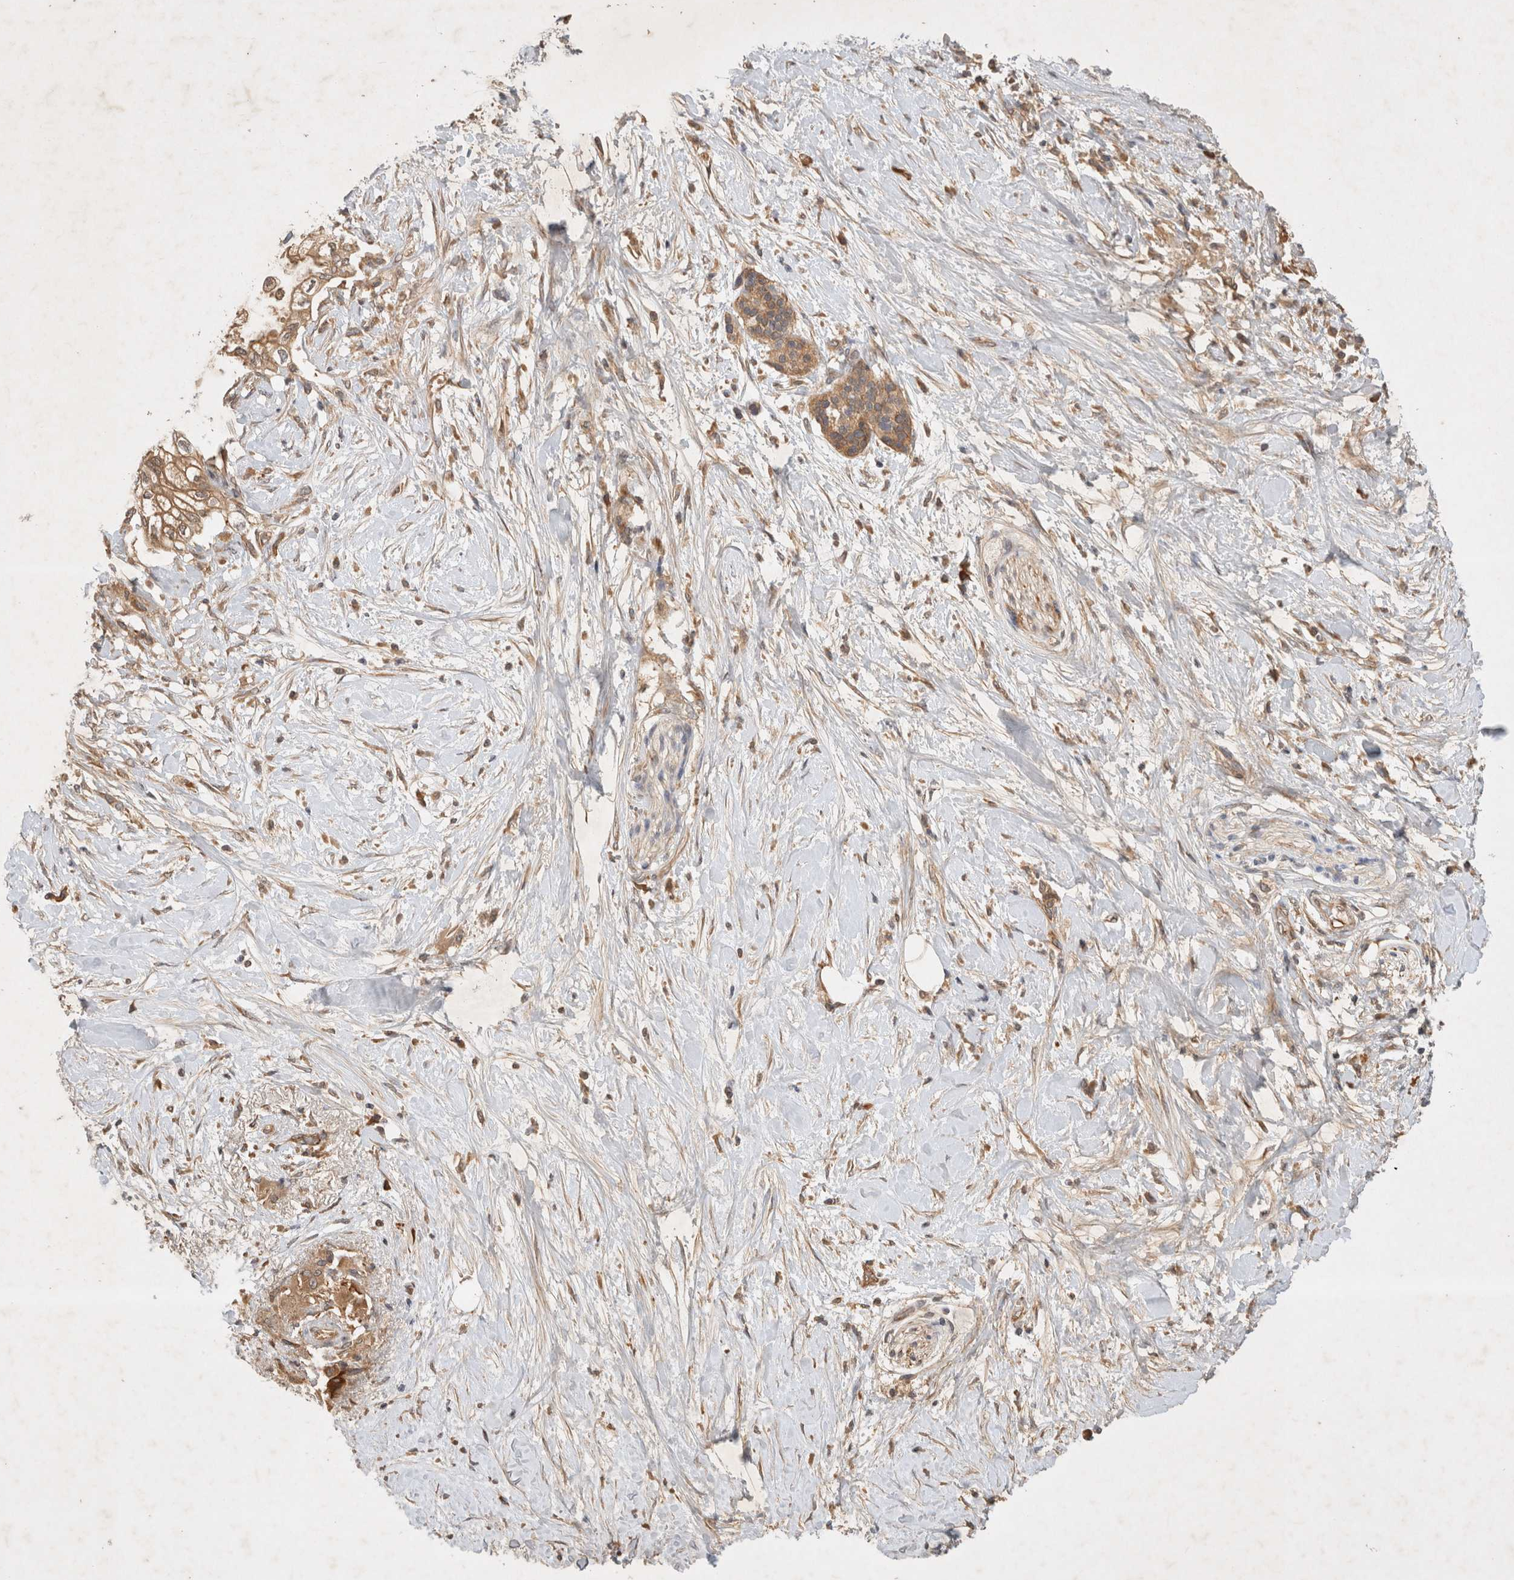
{"staining": {"intensity": "moderate", "quantity": ">75%", "location": "cytoplasmic/membranous"}, "tissue": "pancreatic cancer", "cell_type": "Tumor cells", "image_type": "cancer", "snomed": [{"axis": "morphology", "description": "Normal tissue, NOS"}, {"axis": "morphology", "description": "Adenocarcinoma, NOS"}, {"axis": "topography", "description": "Pancreas"}, {"axis": "topography", "description": "Duodenum"}], "caption": "Tumor cells display medium levels of moderate cytoplasmic/membranous expression in about >75% of cells in adenocarcinoma (pancreatic).", "gene": "YES1", "patient": {"sex": "female", "age": 60}}